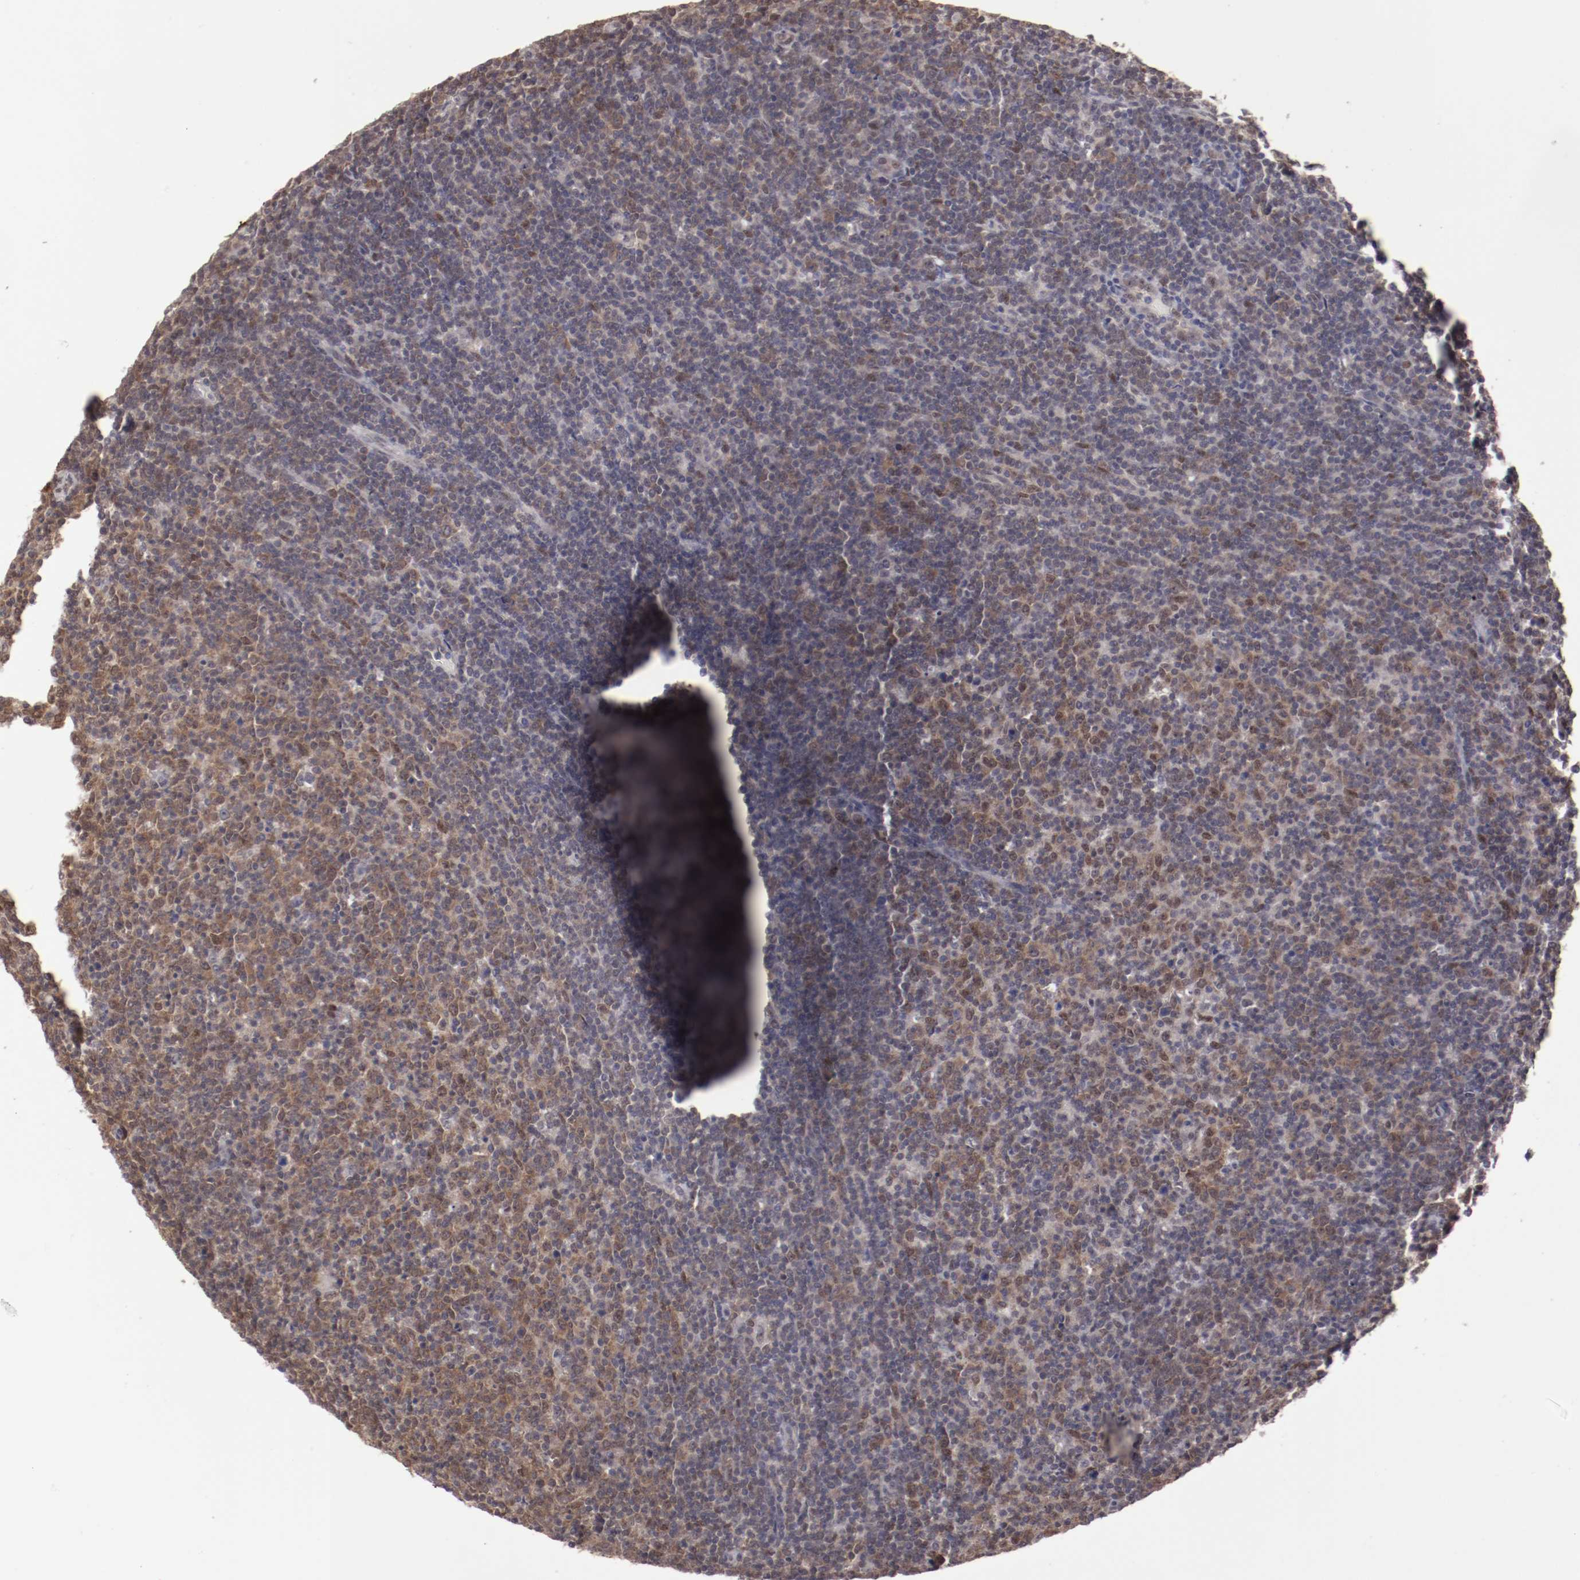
{"staining": {"intensity": "moderate", "quantity": "25%-75%", "location": "cytoplasmic/membranous,nuclear"}, "tissue": "lymphoma", "cell_type": "Tumor cells", "image_type": "cancer", "snomed": [{"axis": "morphology", "description": "Malignant lymphoma, non-Hodgkin's type, Low grade"}, {"axis": "topography", "description": "Lymph node"}], "caption": "Lymphoma stained with a brown dye demonstrates moderate cytoplasmic/membranous and nuclear positive expression in about 25%-75% of tumor cells.", "gene": "ARNT", "patient": {"sex": "male", "age": 70}}